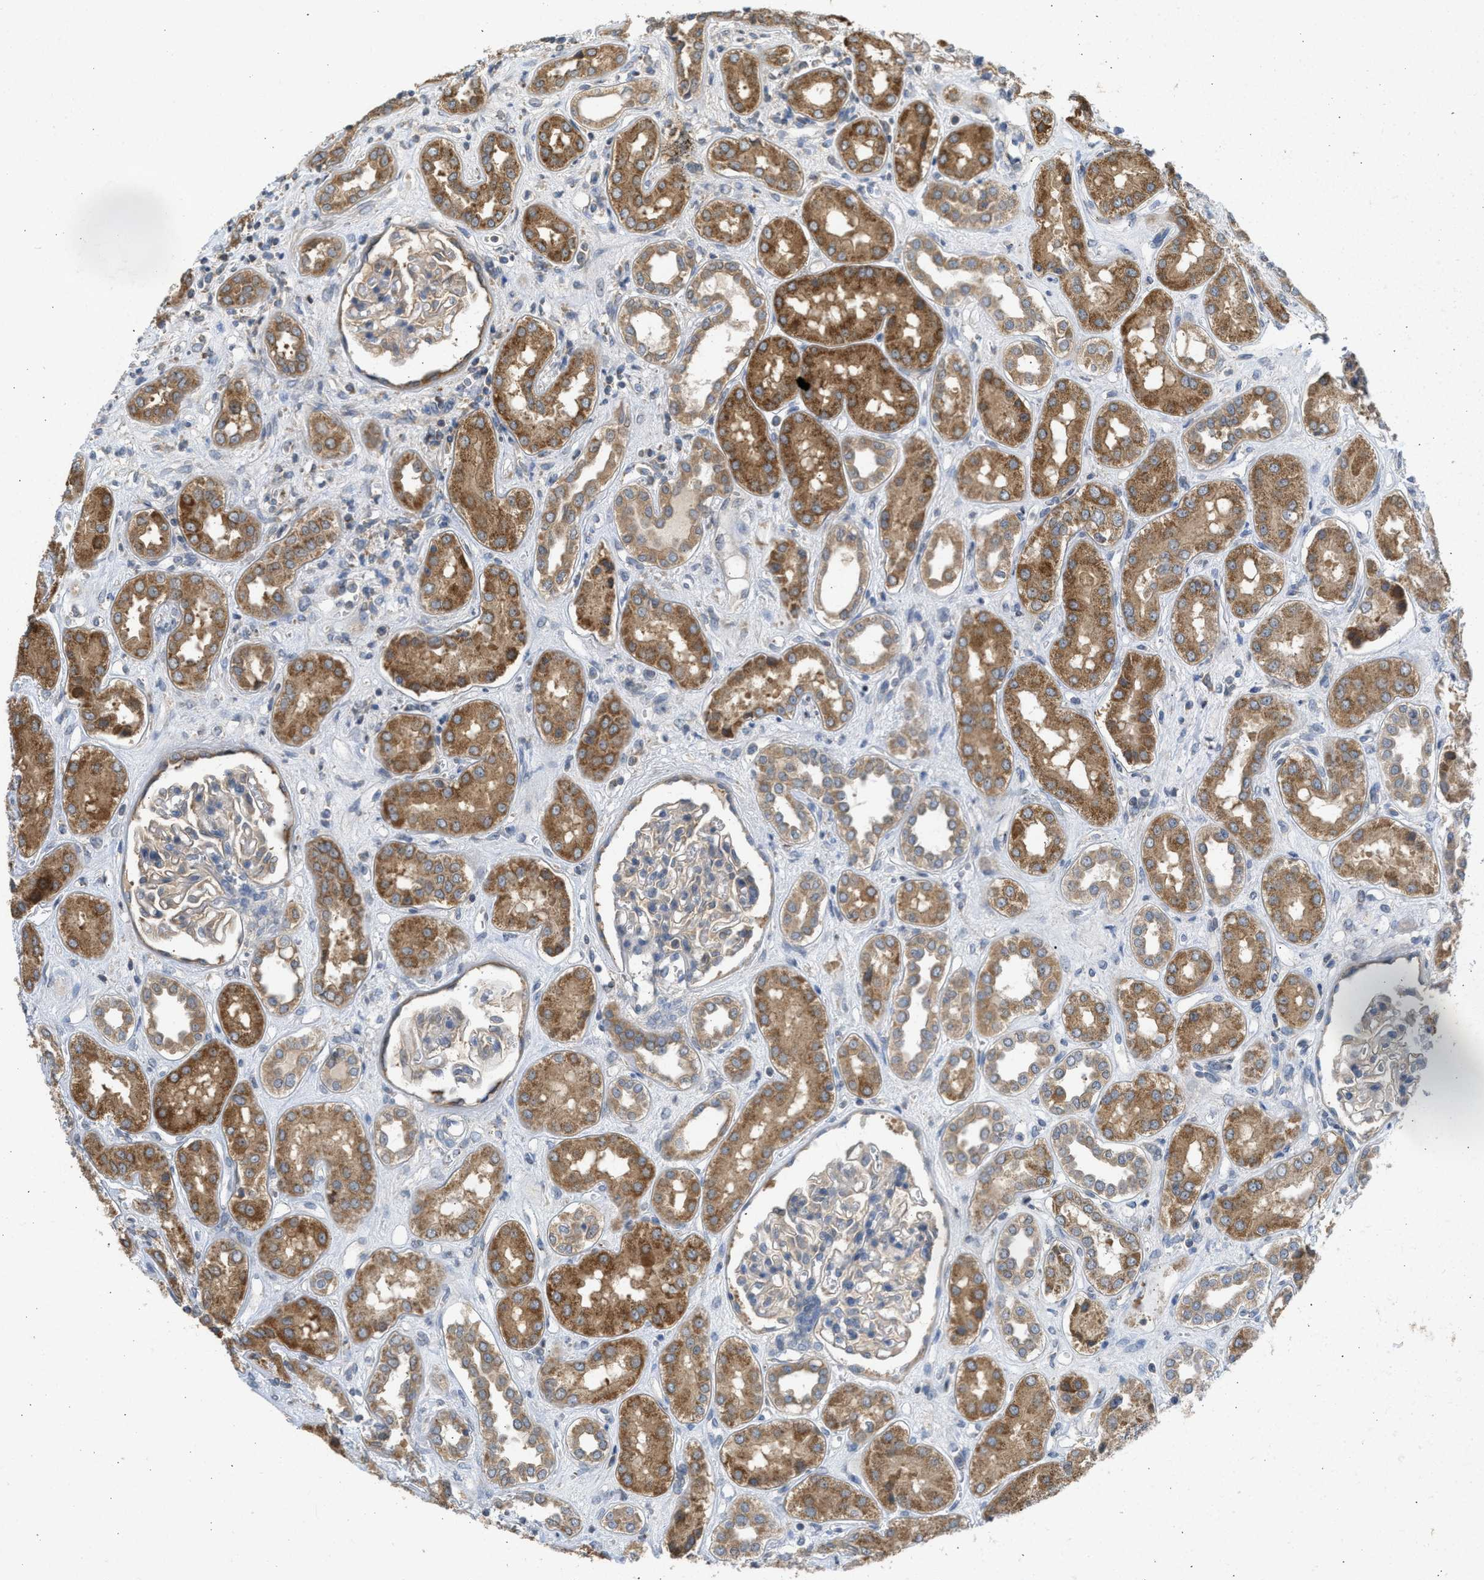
{"staining": {"intensity": "weak", "quantity": ">75%", "location": "cytoplasmic/membranous"}, "tissue": "kidney", "cell_type": "Cells in glomeruli", "image_type": "normal", "snomed": [{"axis": "morphology", "description": "Normal tissue, NOS"}, {"axis": "topography", "description": "Kidney"}], "caption": "Protein expression analysis of benign human kidney reveals weak cytoplasmic/membranous positivity in approximately >75% of cells in glomeruli. The protein of interest is shown in brown color, while the nuclei are stained blue.", "gene": "CYP1A1", "patient": {"sex": "male", "age": 59}}